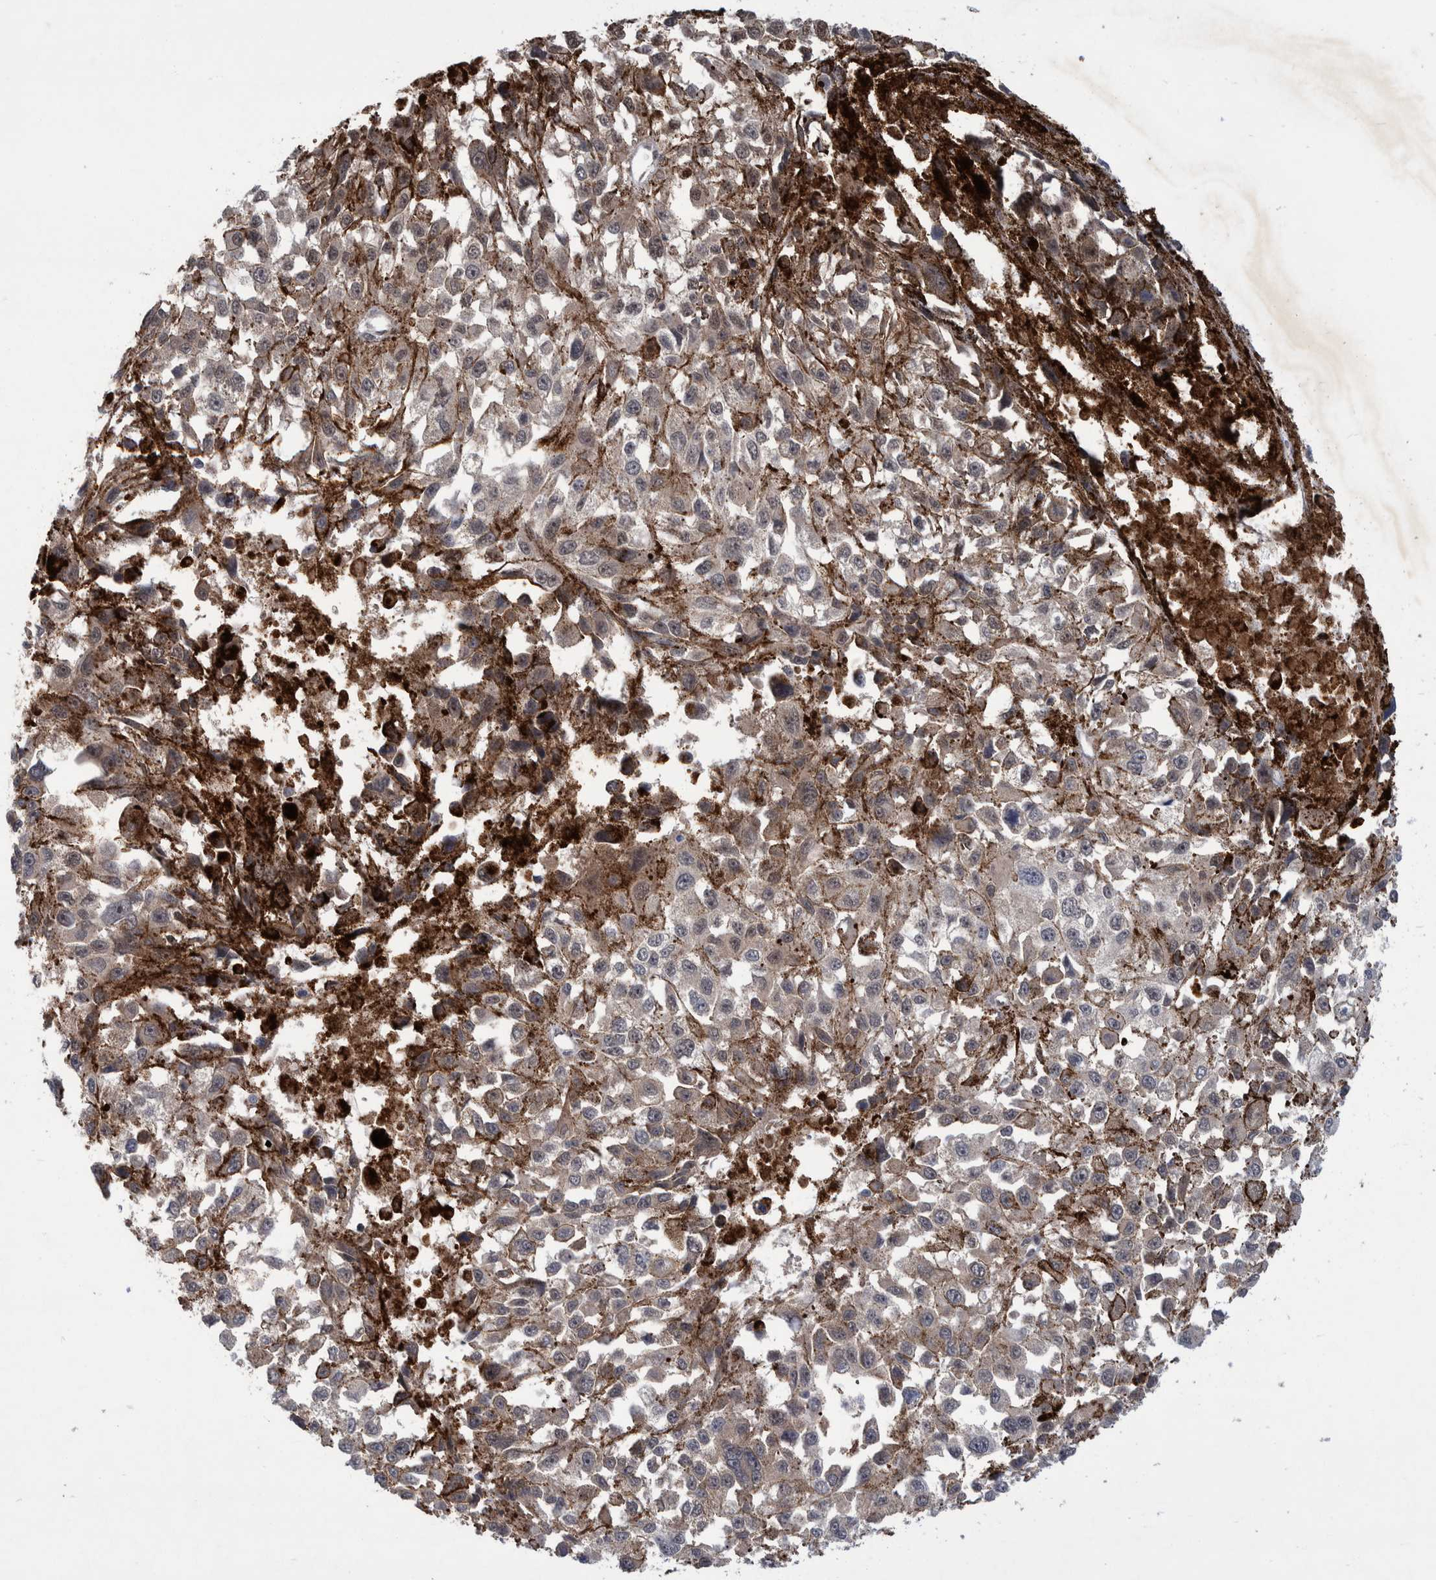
{"staining": {"intensity": "weak", "quantity": "<25%", "location": "cytoplasmic/membranous,nuclear"}, "tissue": "melanoma", "cell_type": "Tumor cells", "image_type": "cancer", "snomed": [{"axis": "morphology", "description": "Malignant melanoma, Metastatic site"}, {"axis": "topography", "description": "Lymph node"}], "caption": "Immunohistochemical staining of malignant melanoma (metastatic site) exhibits no significant positivity in tumor cells.", "gene": "PLPBP", "patient": {"sex": "male", "age": 59}}